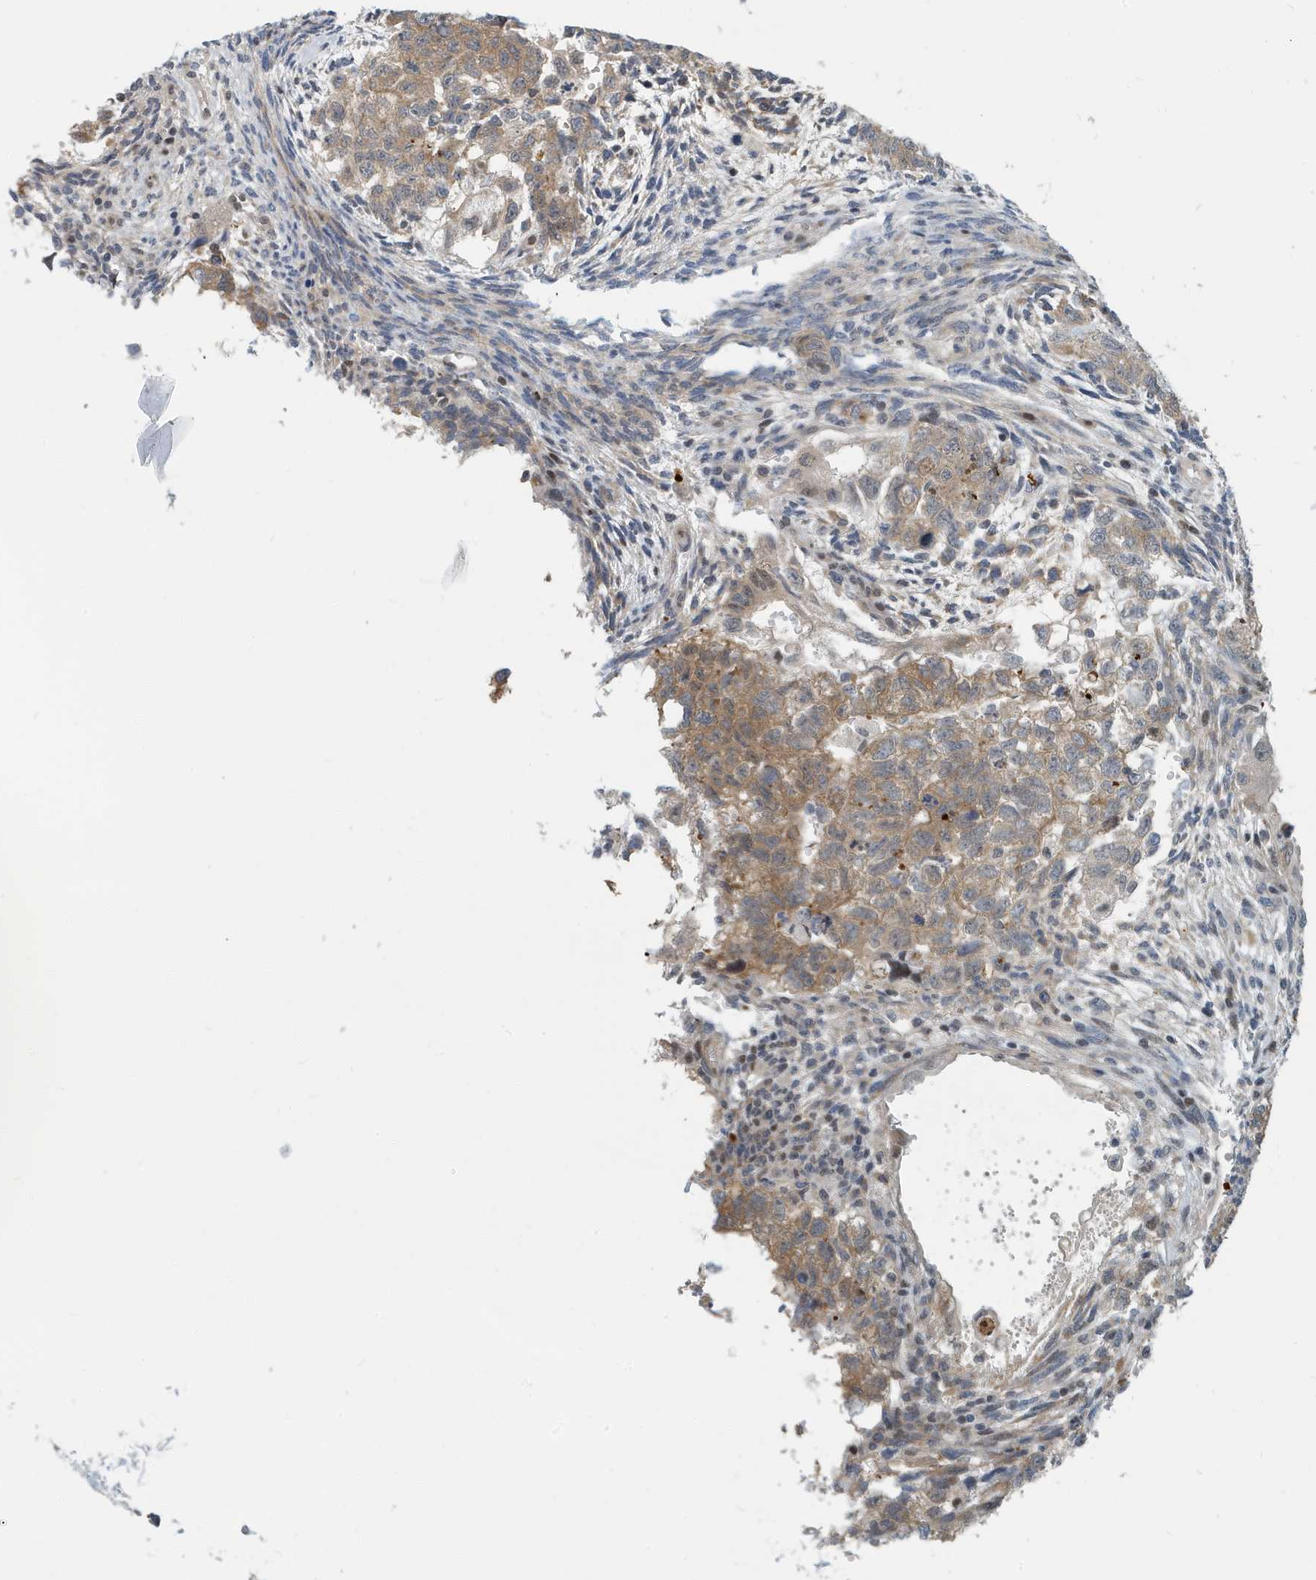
{"staining": {"intensity": "moderate", "quantity": "25%-75%", "location": "cytoplasmic/membranous"}, "tissue": "testis cancer", "cell_type": "Tumor cells", "image_type": "cancer", "snomed": [{"axis": "morphology", "description": "Carcinoma, Embryonal, NOS"}, {"axis": "topography", "description": "Testis"}], "caption": "Immunohistochemical staining of human testis embryonal carcinoma shows medium levels of moderate cytoplasmic/membranous positivity in approximately 25%-75% of tumor cells.", "gene": "KIF15", "patient": {"sex": "male", "age": 36}}